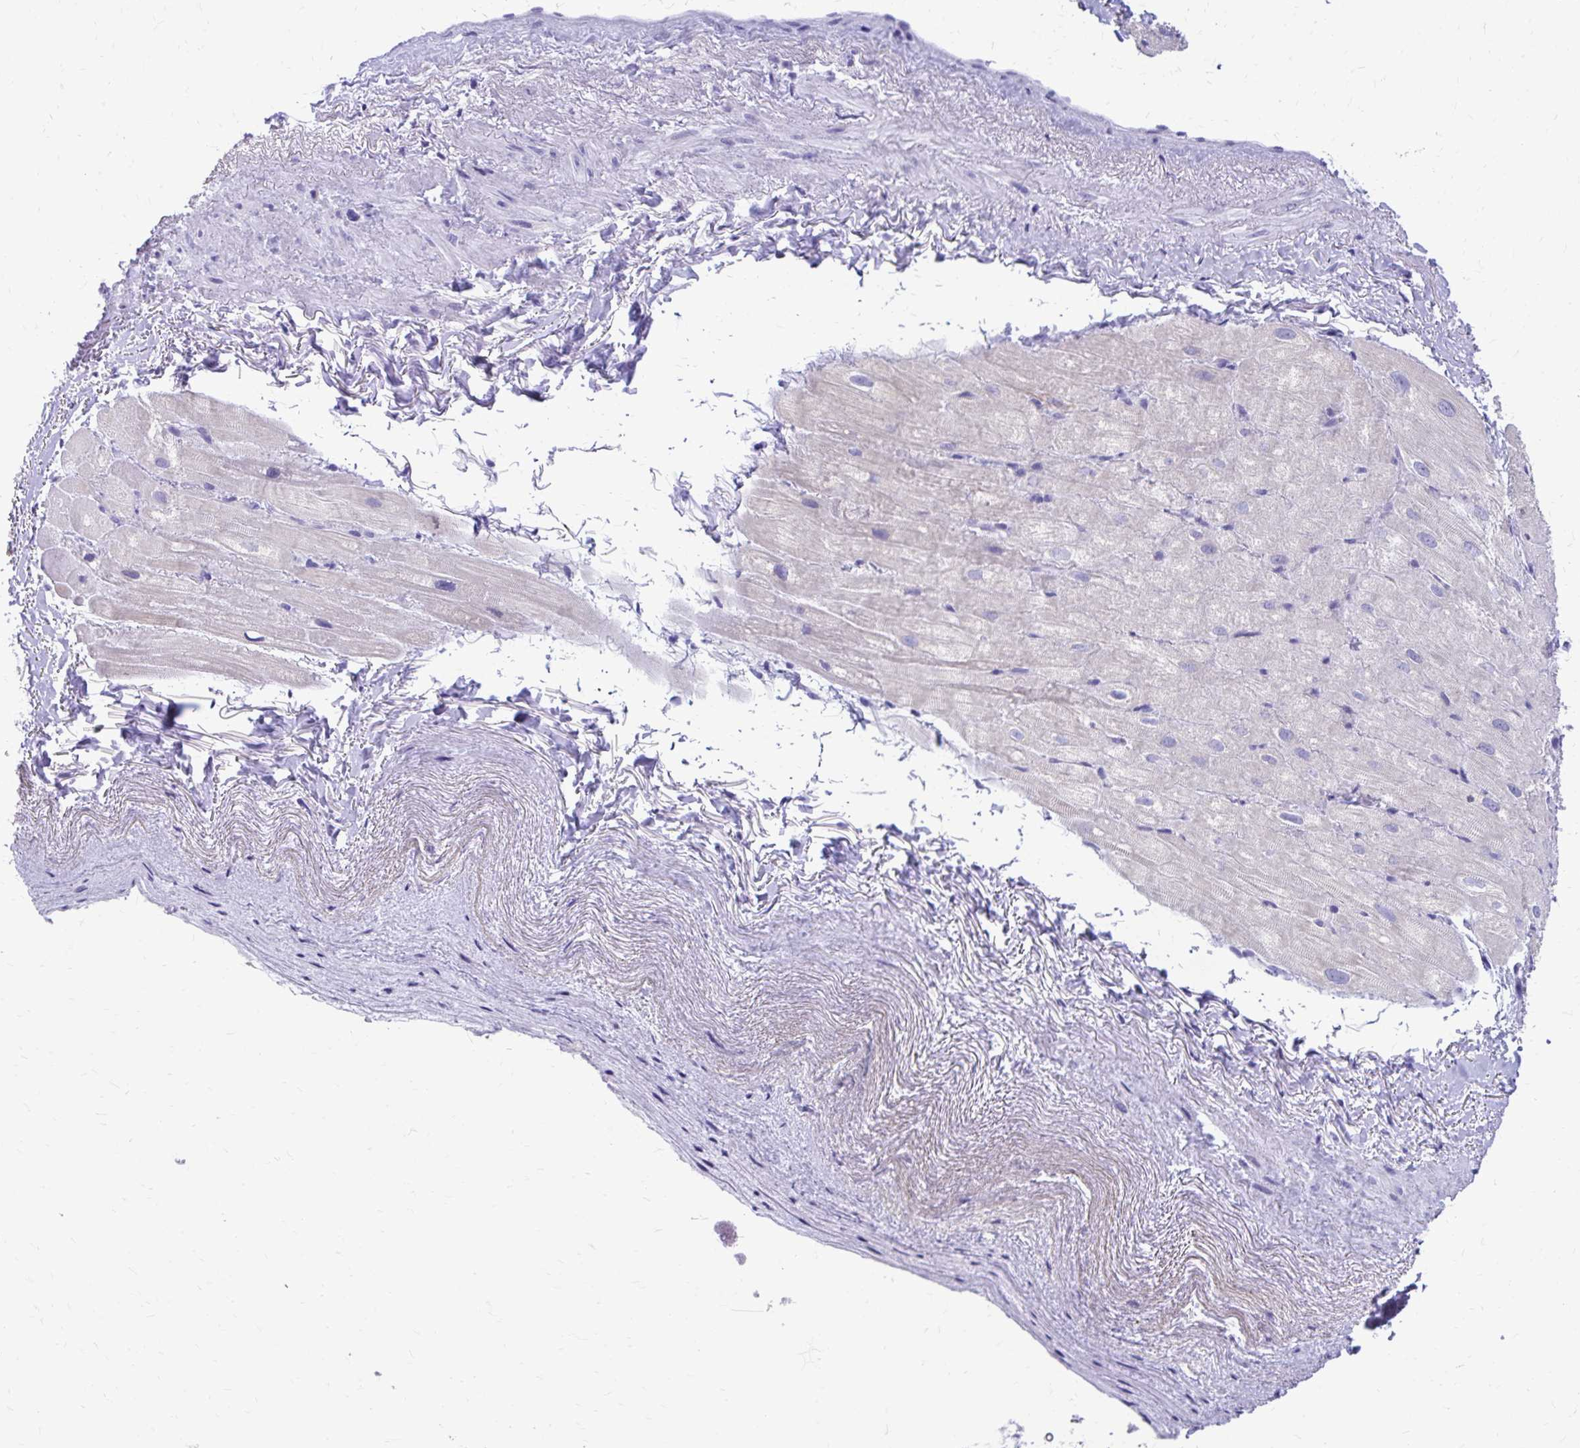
{"staining": {"intensity": "negative", "quantity": "none", "location": "none"}, "tissue": "heart muscle", "cell_type": "Cardiomyocytes", "image_type": "normal", "snomed": [{"axis": "morphology", "description": "Normal tissue, NOS"}, {"axis": "topography", "description": "Heart"}], "caption": "High power microscopy histopathology image of an immunohistochemistry (IHC) histopathology image of normal heart muscle, revealing no significant expression in cardiomyocytes. (DAB (3,3'-diaminobenzidine) IHC, high magnification).", "gene": "SATL1", "patient": {"sex": "male", "age": 62}}